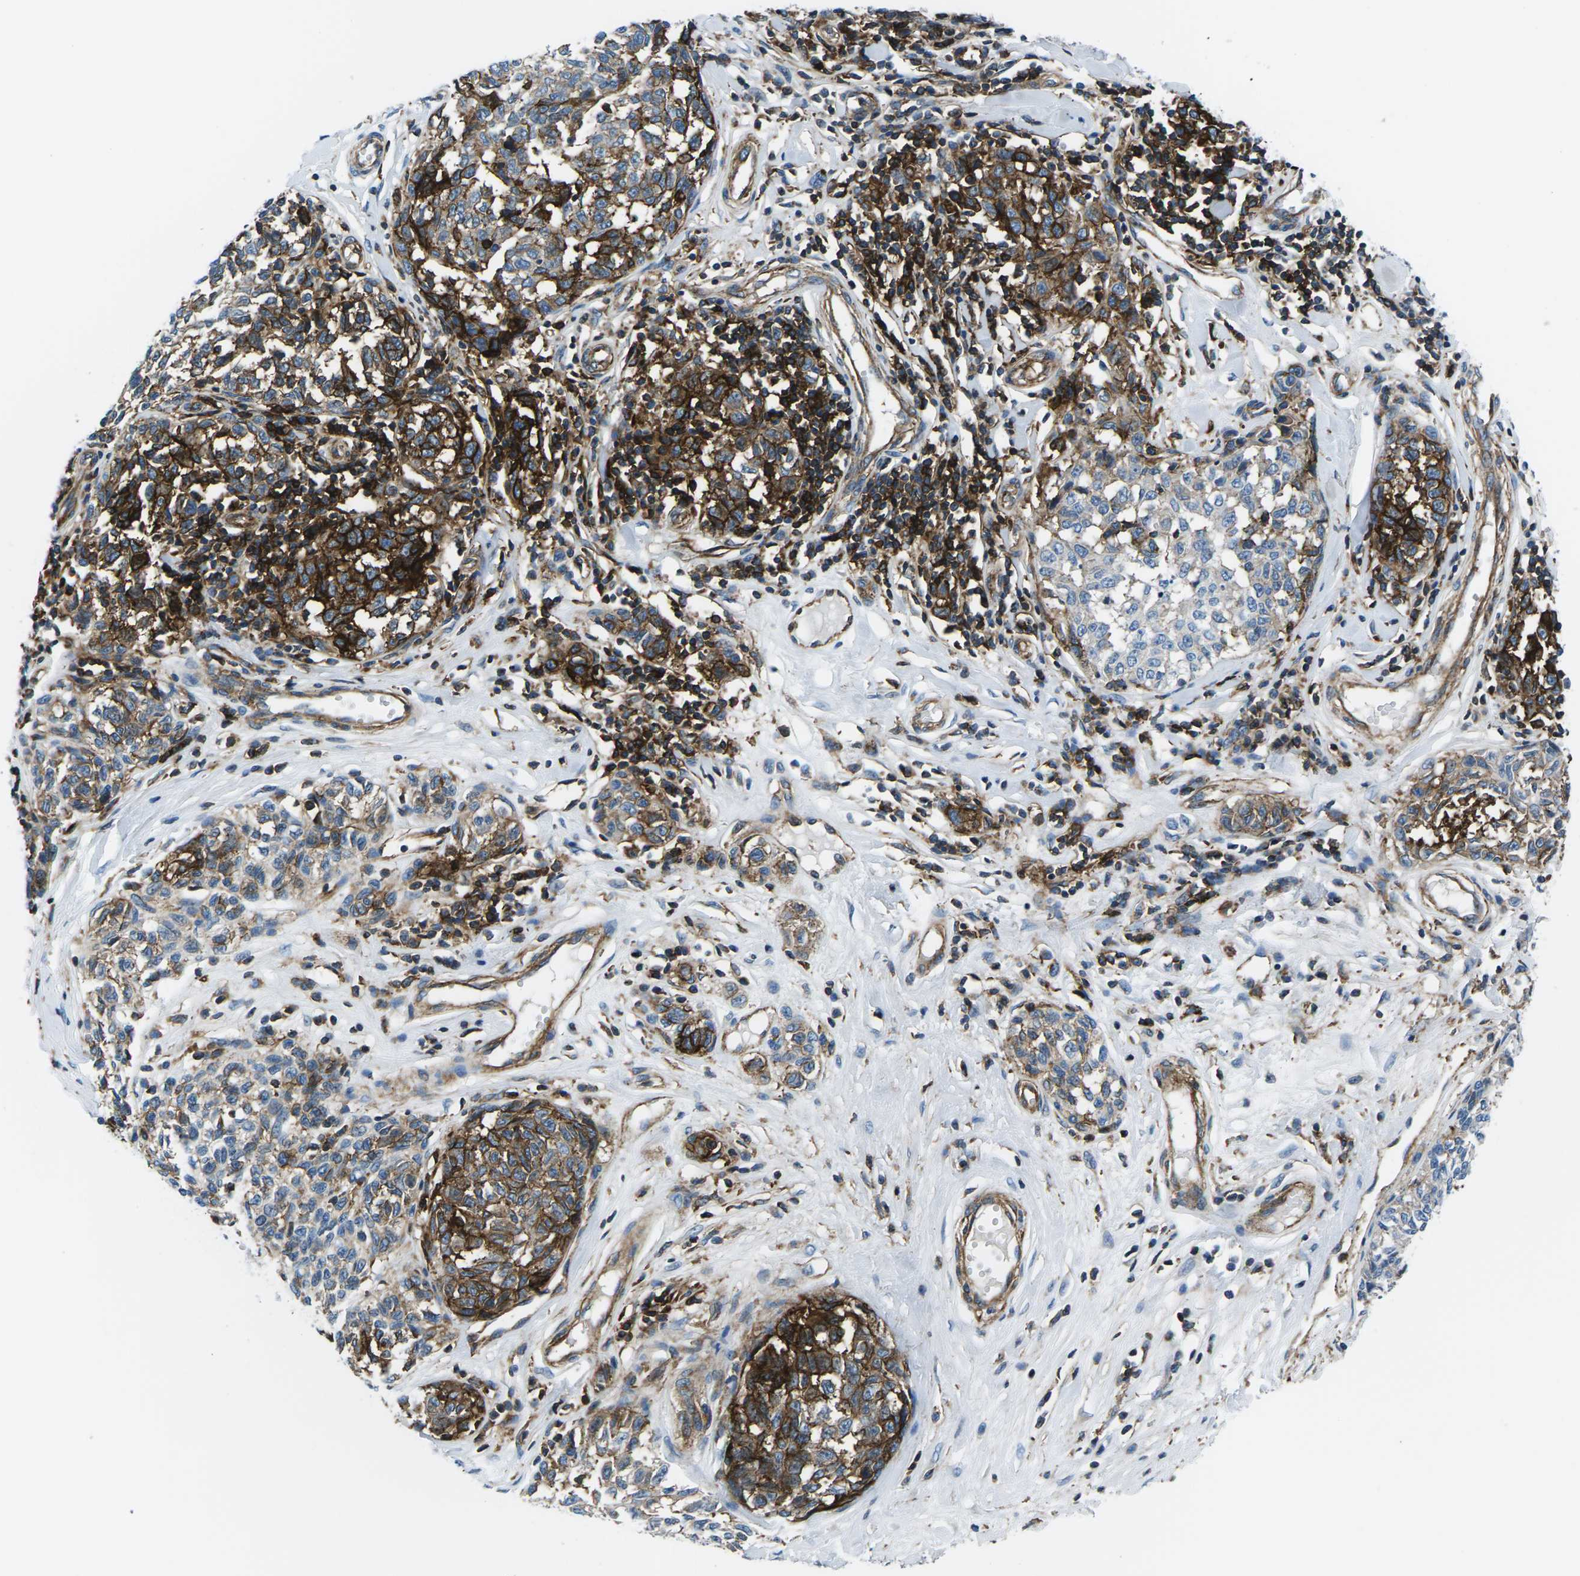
{"staining": {"intensity": "strong", "quantity": "25%-75%", "location": "cytoplasmic/membranous"}, "tissue": "melanoma", "cell_type": "Tumor cells", "image_type": "cancer", "snomed": [{"axis": "morphology", "description": "Malignant melanoma, NOS"}, {"axis": "topography", "description": "Skin"}], "caption": "Protein expression analysis of malignant melanoma shows strong cytoplasmic/membranous staining in approximately 25%-75% of tumor cells. (IHC, brightfield microscopy, high magnification).", "gene": "SOCS4", "patient": {"sex": "female", "age": 64}}